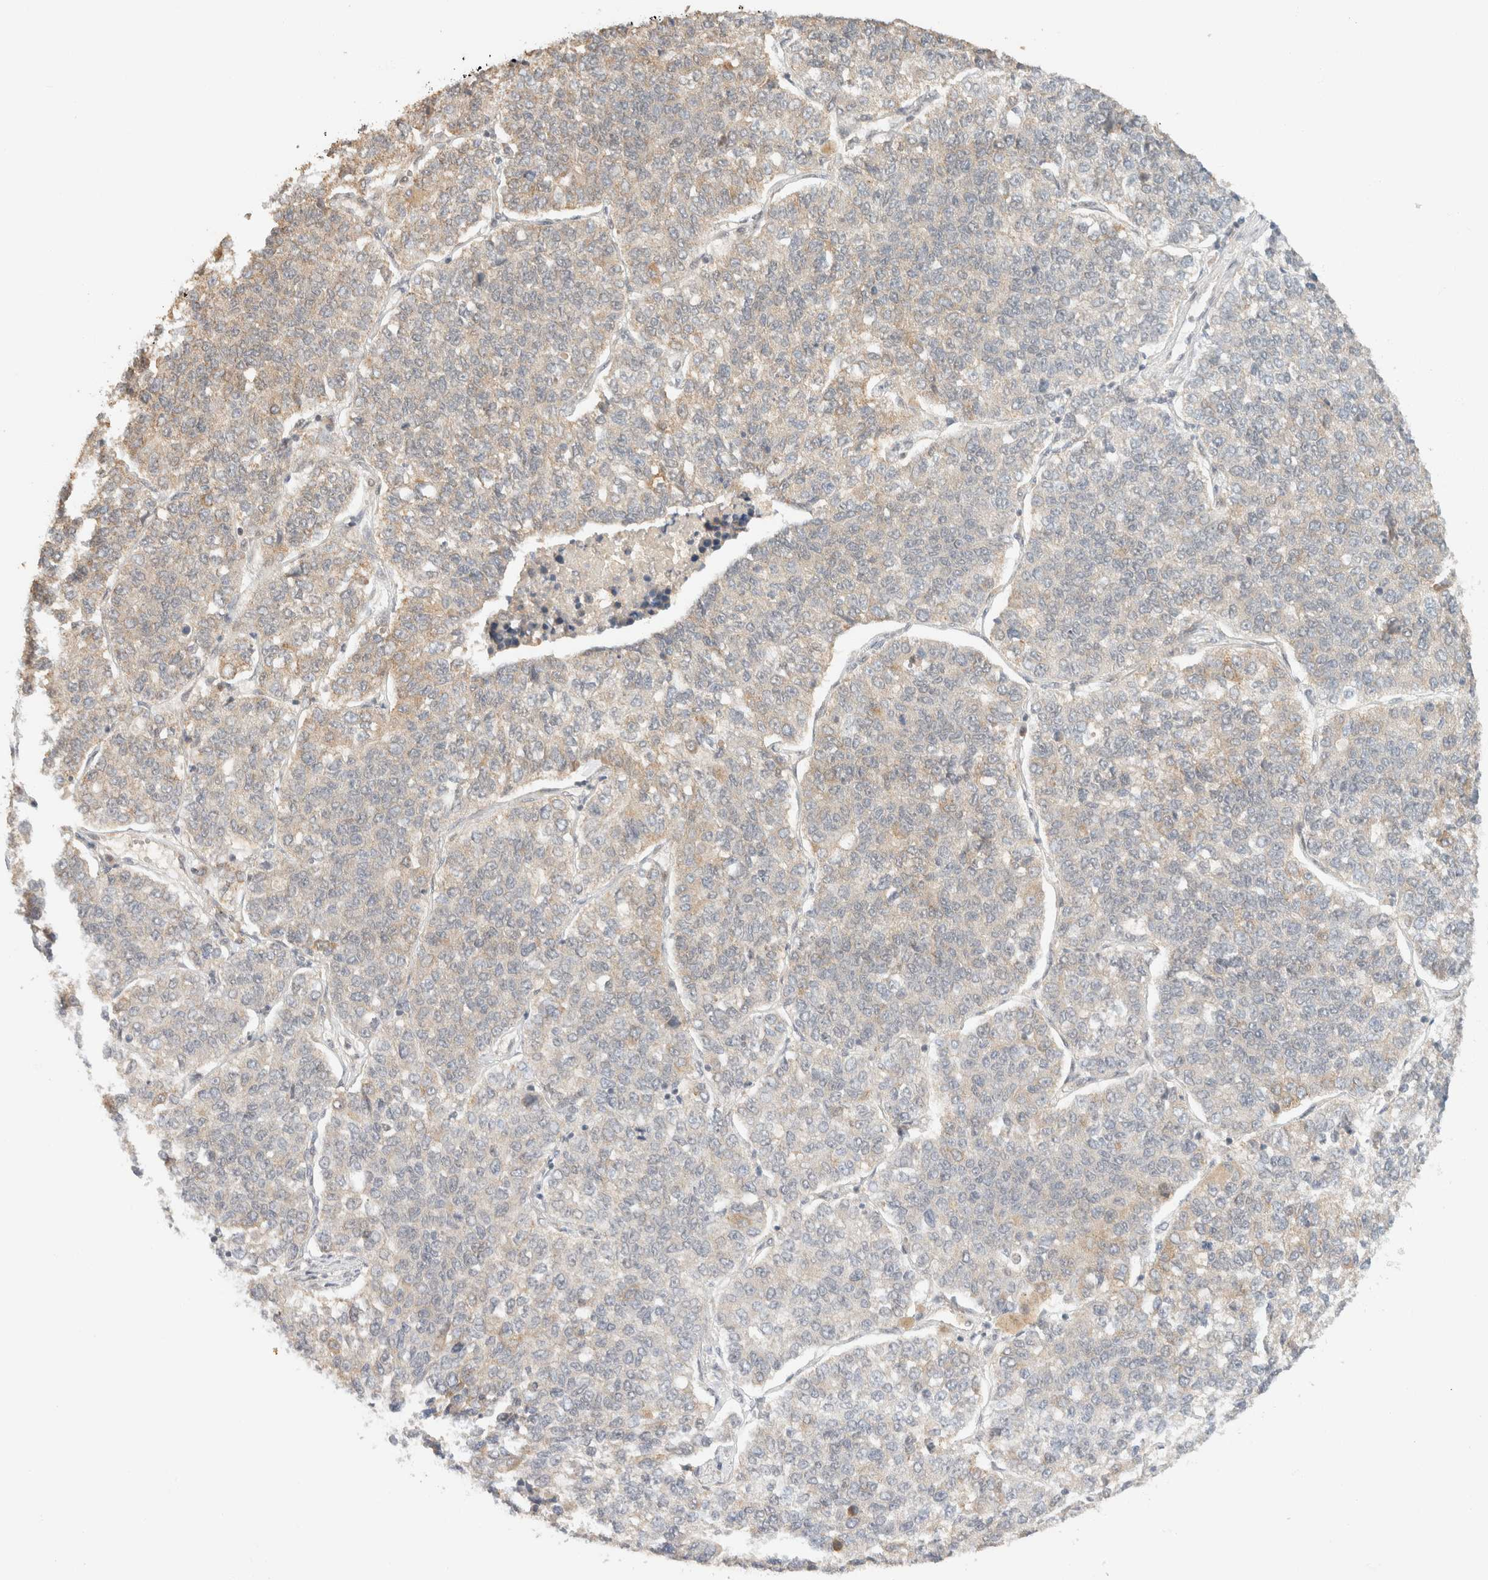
{"staining": {"intensity": "weak", "quantity": "25%-75%", "location": "cytoplasmic/membranous"}, "tissue": "lung cancer", "cell_type": "Tumor cells", "image_type": "cancer", "snomed": [{"axis": "morphology", "description": "Adenocarcinoma, NOS"}, {"axis": "topography", "description": "Lung"}], "caption": "An image of lung adenocarcinoma stained for a protein reveals weak cytoplasmic/membranous brown staining in tumor cells. (IHC, brightfield microscopy, high magnification).", "gene": "TACC1", "patient": {"sex": "male", "age": 49}}